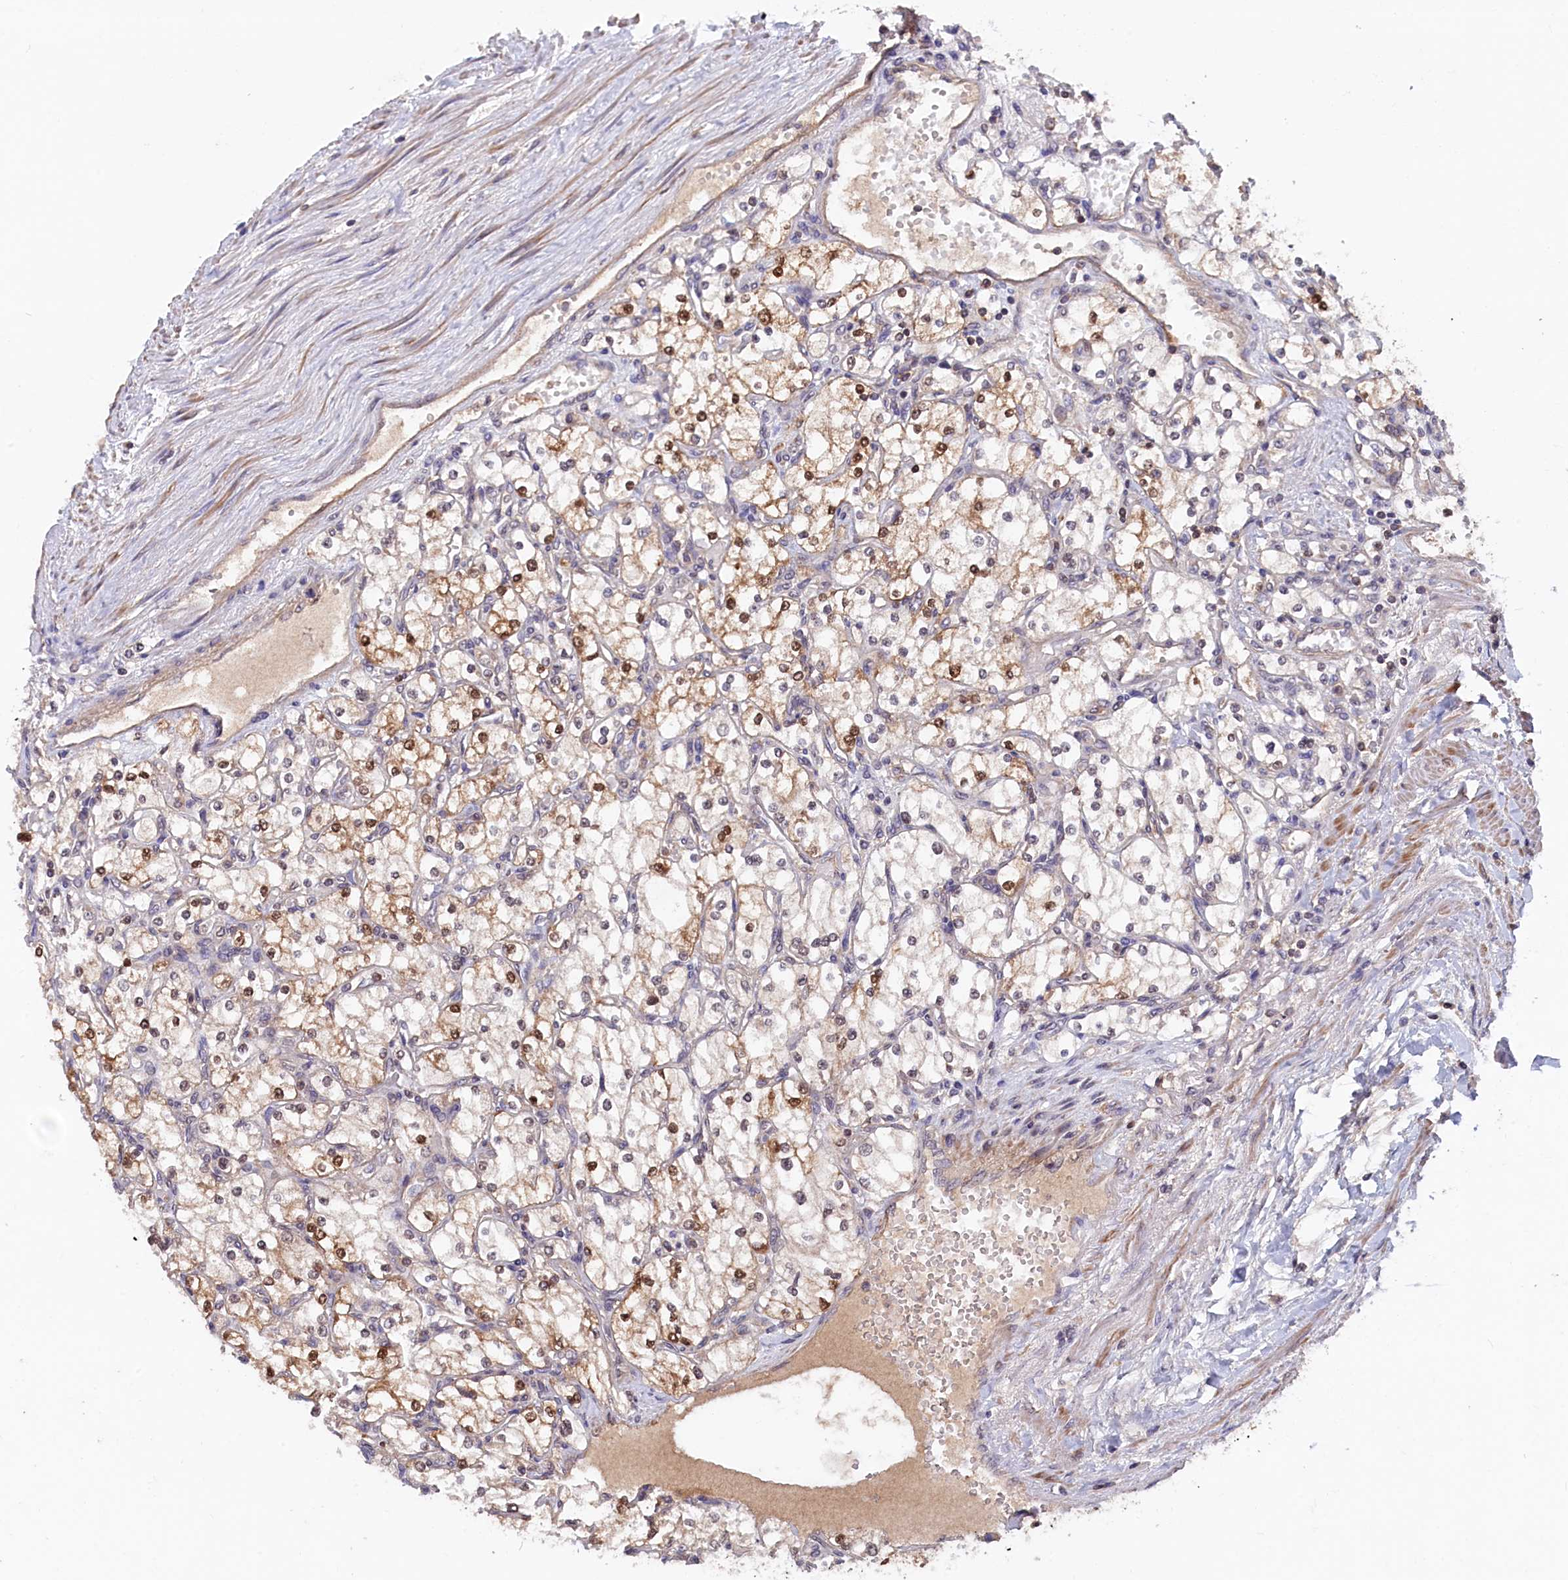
{"staining": {"intensity": "moderate", "quantity": "25%-75%", "location": "cytoplasmic/membranous,nuclear"}, "tissue": "renal cancer", "cell_type": "Tumor cells", "image_type": "cancer", "snomed": [{"axis": "morphology", "description": "Adenocarcinoma, NOS"}, {"axis": "topography", "description": "Kidney"}], "caption": "About 25%-75% of tumor cells in human renal cancer (adenocarcinoma) demonstrate moderate cytoplasmic/membranous and nuclear protein expression as visualized by brown immunohistochemical staining.", "gene": "JPT2", "patient": {"sex": "male", "age": 80}}